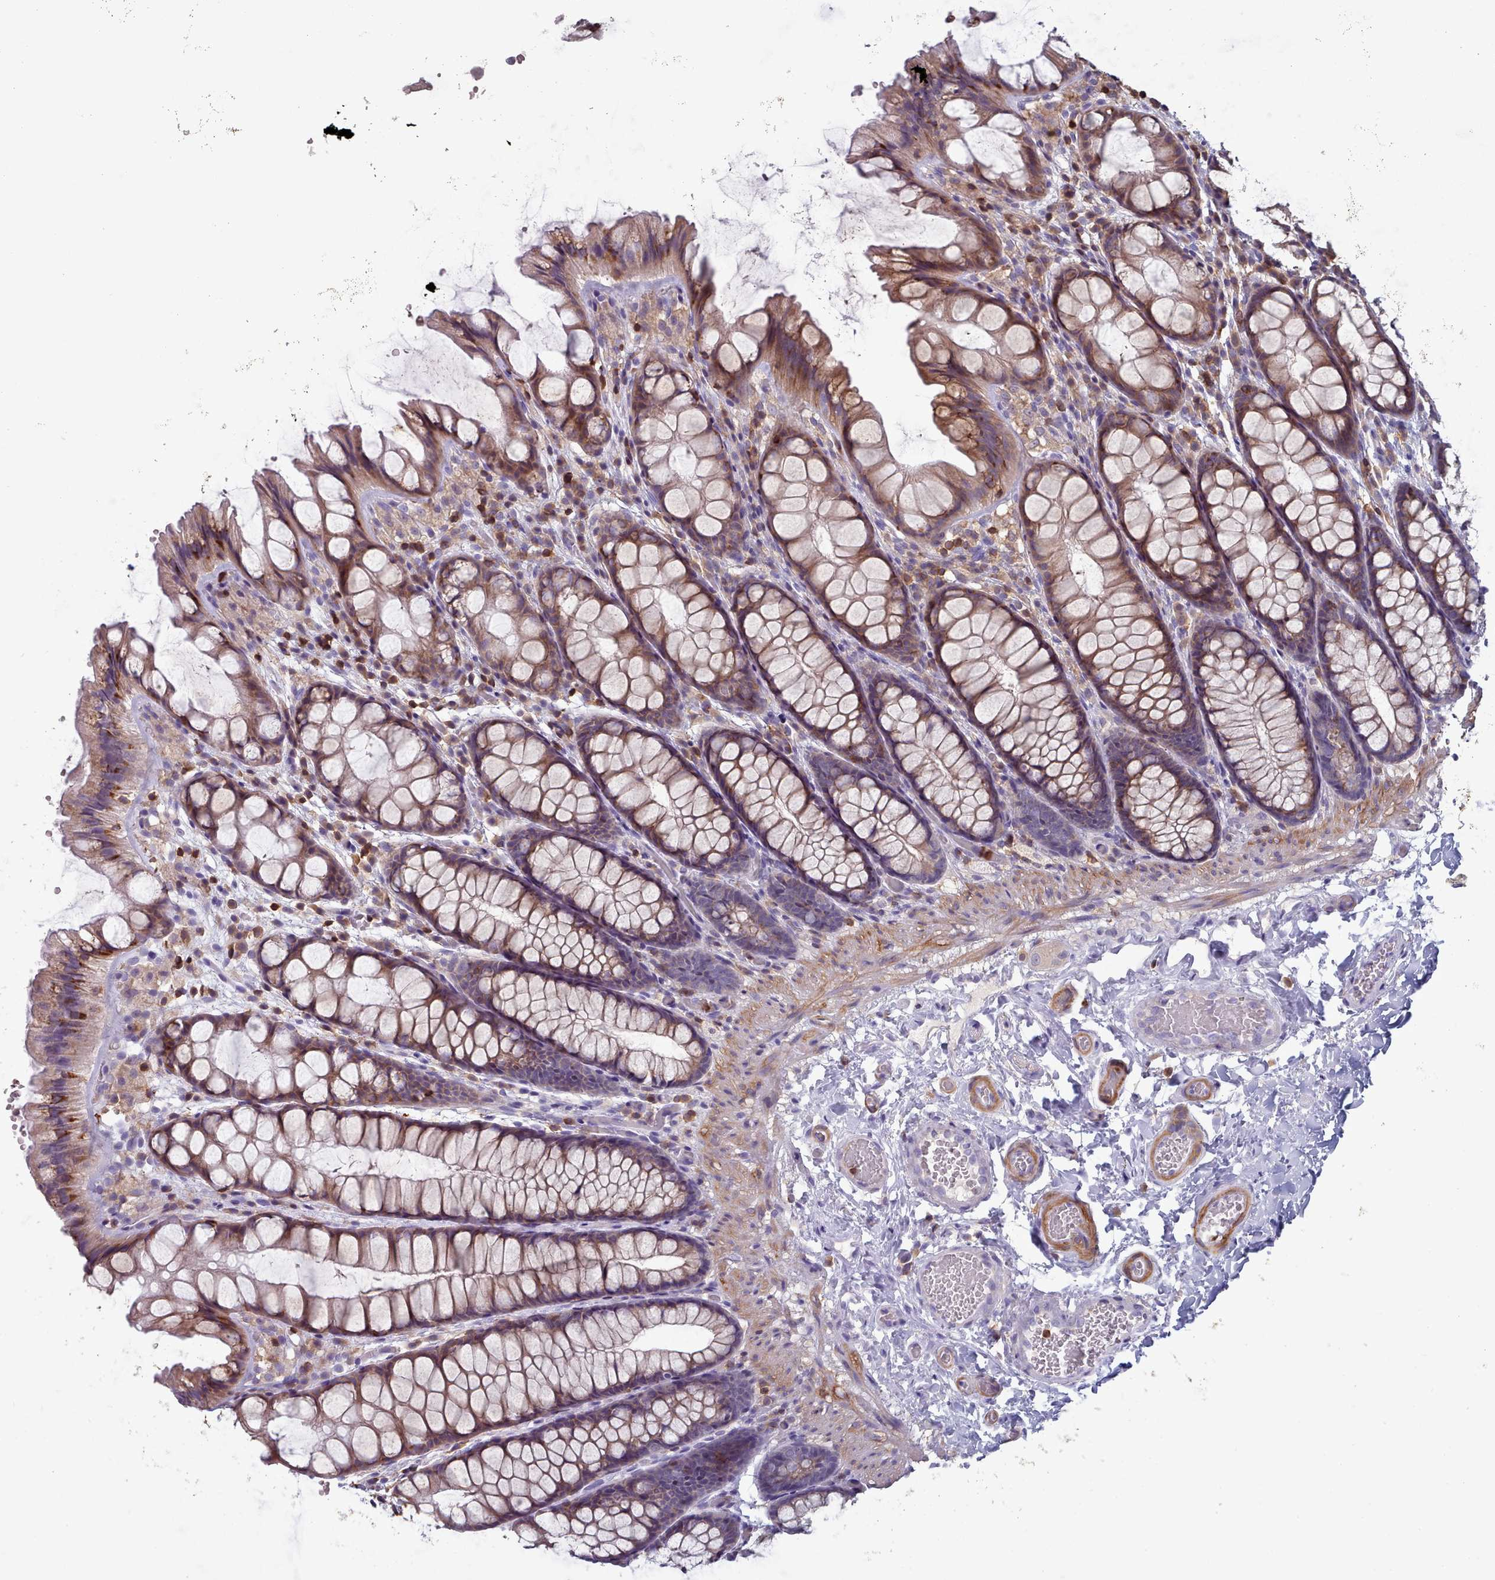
{"staining": {"intensity": "moderate", "quantity": "25%-75%", "location": "cytoplasmic/membranous"}, "tissue": "colon", "cell_type": "Endothelial cells", "image_type": "normal", "snomed": [{"axis": "morphology", "description": "Normal tissue, NOS"}, {"axis": "topography", "description": "Colon"}], "caption": "An immunohistochemistry (IHC) histopathology image of unremarkable tissue is shown. Protein staining in brown shows moderate cytoplasmic/membranous positivity in colon within endothelial cells.", "gene": "RAC1", "patient": {"sex": "male", "age": 47}}